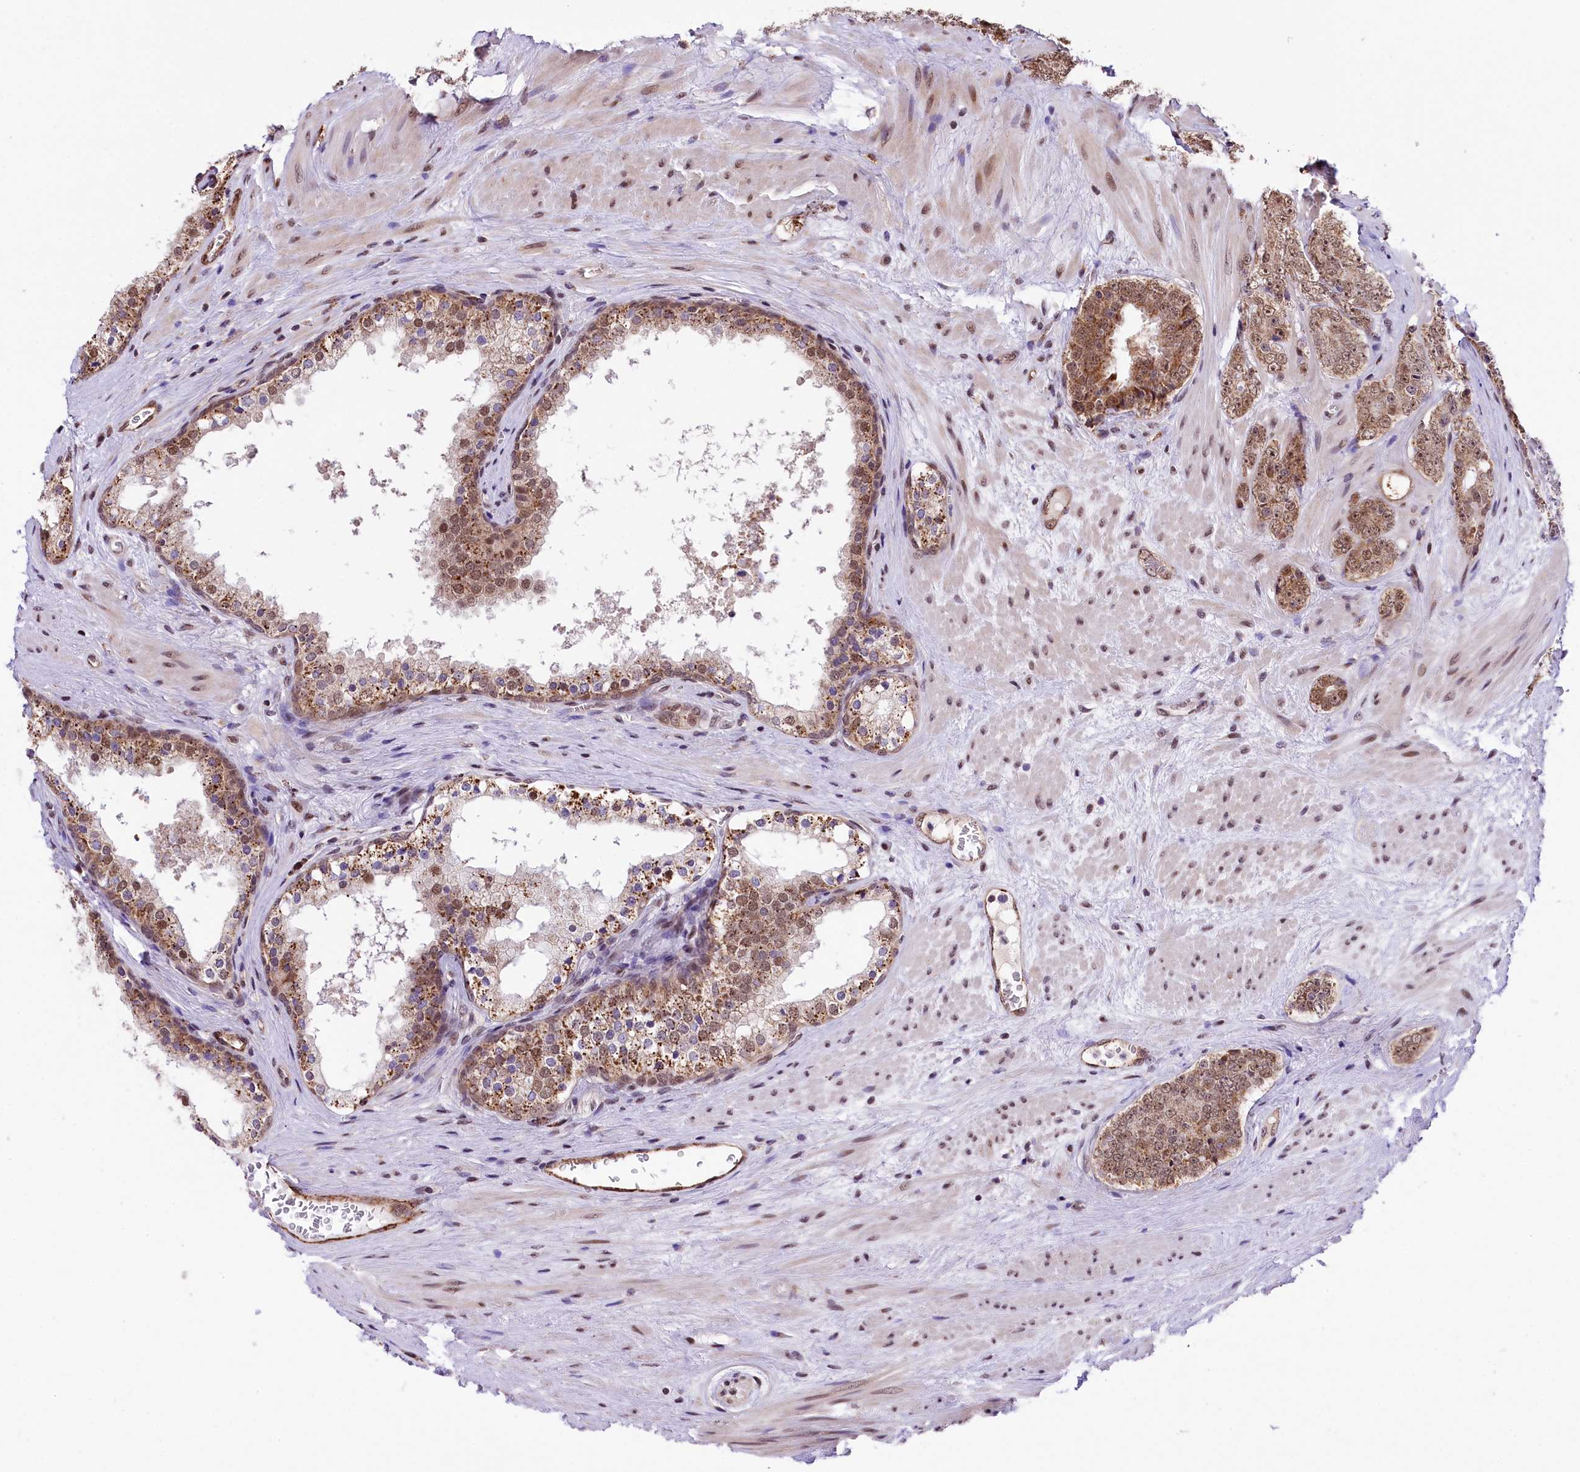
{"staining": {"intensity": "weak", "quantity": ">75%", "location": "cytoplasmic/membranous,nuclear"}, "tissue": "prostate cancer", "cell_type": "Tumor cells", "image_type": "cancer", "snomed": [{"axis": "morphology", "description": "Adenocarcinoma, High grade"}, {"axis": "topography", "description": "Prostate"}], "caption": "IHC staining of prostate cancer (adenocarcinoma (high-grade)), which displays low levels of weak cytoplasmic/membranous and nuclear expression in approximately >75% of tumor cells indicating weak cytoplasmic/membranous and nuclear protein positivity. The staining was performed using DAB (brown) for protein detection and nuclei were counterstained in hematoxylin (blue).", "gene": "MRPL54", "patient": {"sex": "male", "age": 56}}